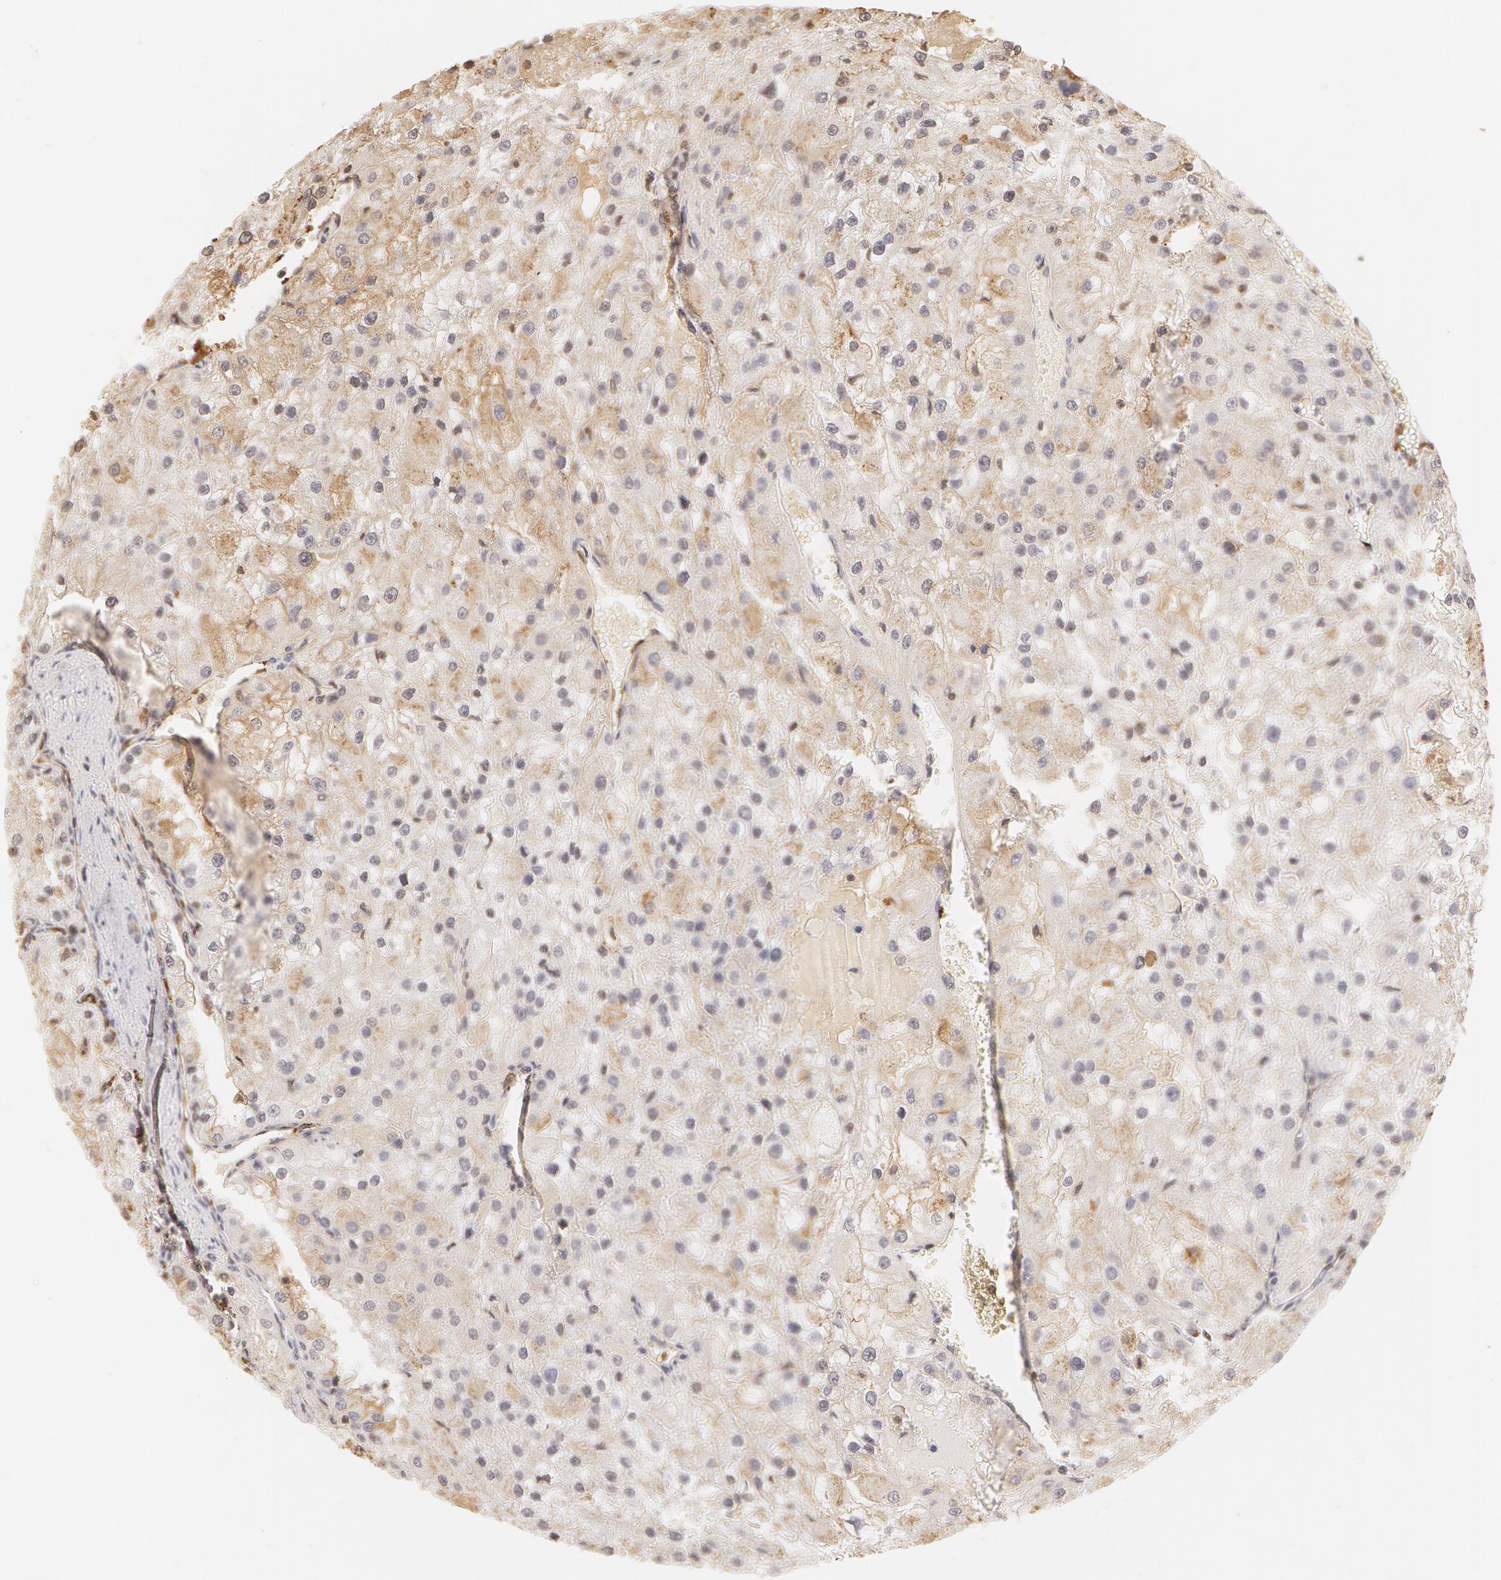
{"staining": {"intensity": "negative", "quantity": "none", "location": "none"}, "tissue": "renal cancer", "cell_type": "Tumor cells", "image_type": "cancer", "snomed": [{"axis": "morphology", "description": "Adenocarcinoma, NOS"}, {"axis": "topography", "description": "Kidney"}], "caption": "IHC photomicrograph of neoplastic tissue: adenocarcinoma (renal) stained with DAB (3,3'-diaminobenzidine) displays no significant protein expression in tumor cells.", "gene": "VWF", "patient": {"sex": "female", "age": 74}}